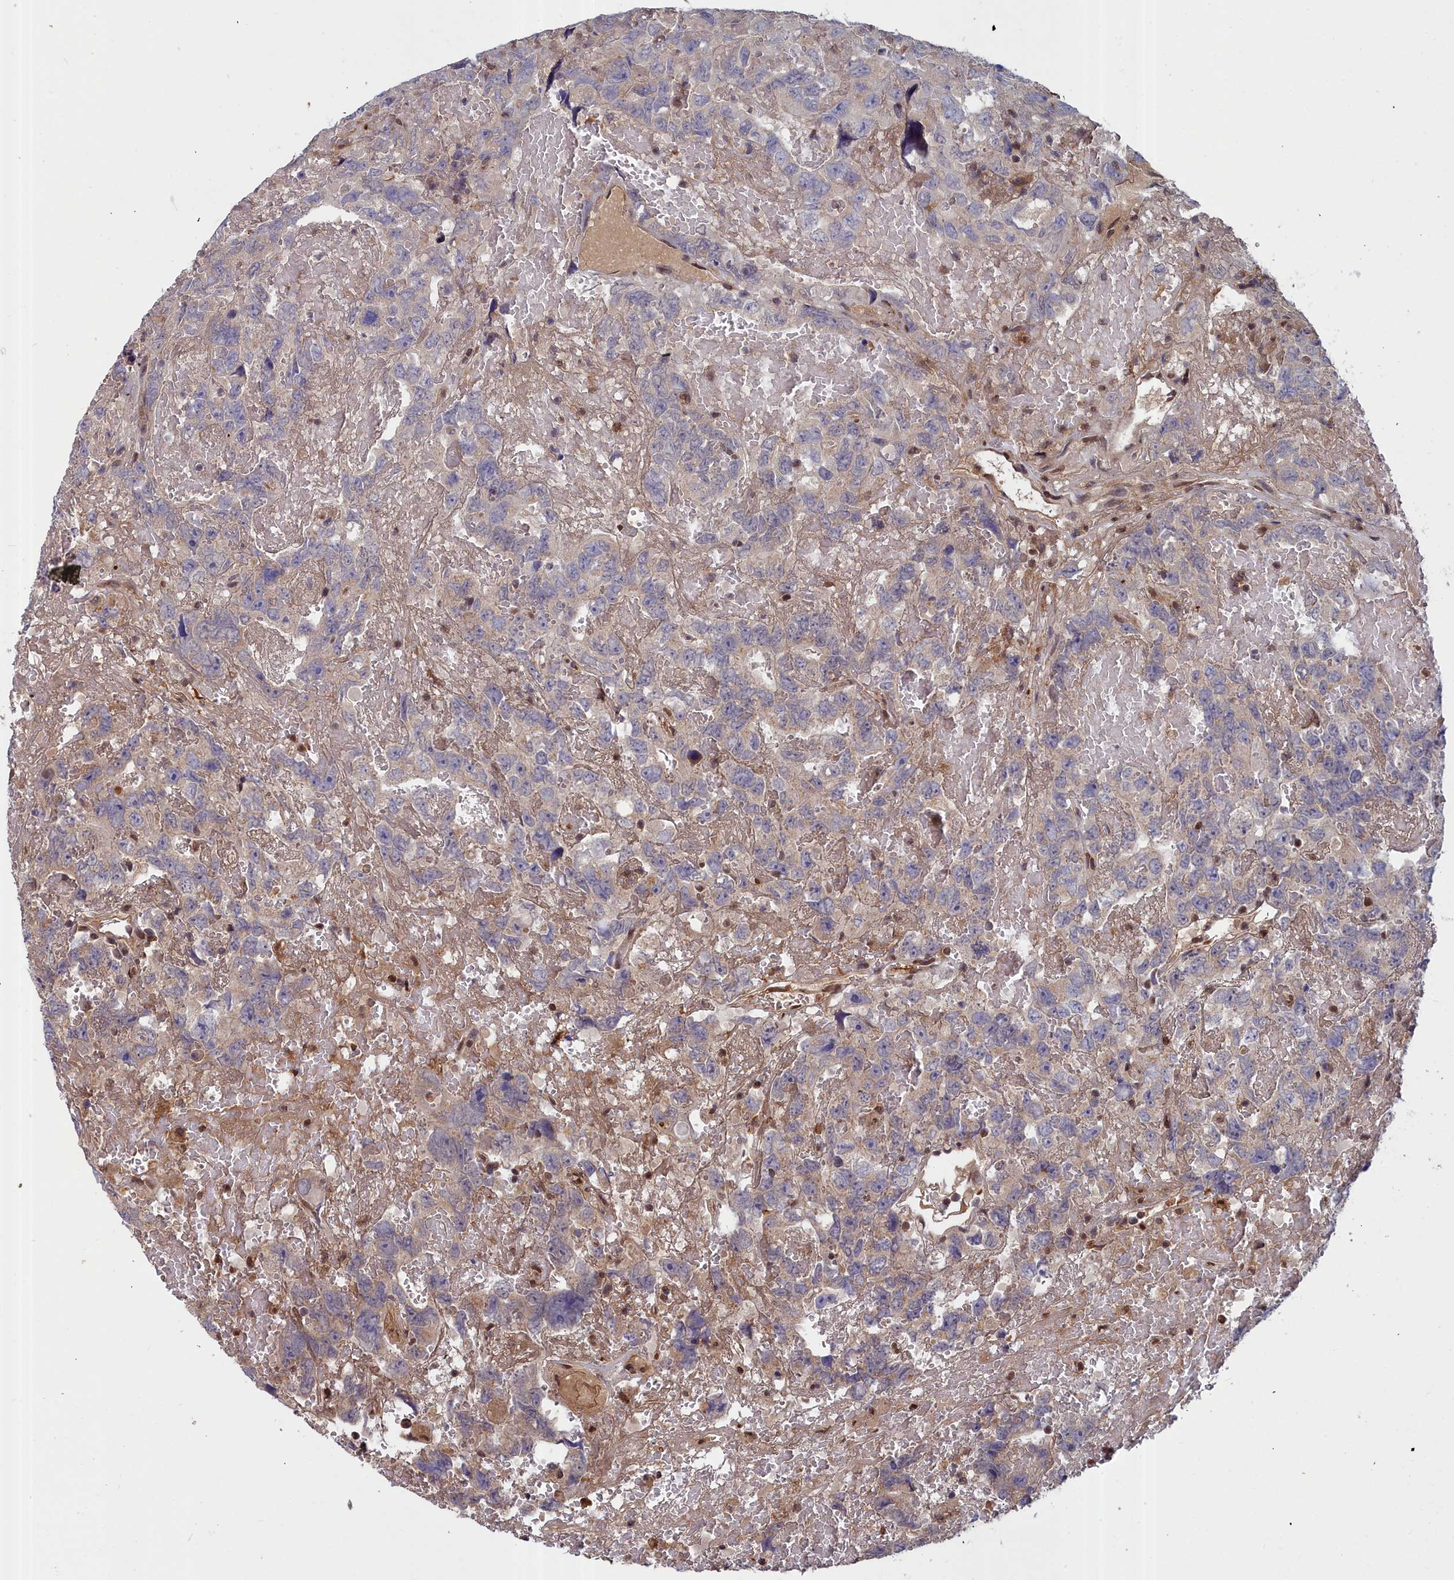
{"staining": {"intensity": "weak", "quantity": "<25%", "location": "cytoplasmic/membranous"}, "tissue": "testis cancer", "cell_type": "Tumor cells", "image_type": "cancer", "snomed": [{"axis": "morphology", "description": "Carcinoma, Embryonal, NOS"}, {"axis": "topography", "description": "Testis"}], "caption": "Immunohistochemistry histopathology image of embryonal carcinoma (testis) stained for a protein (brown), which displays no expression in tumor cells.", "gene": "GFRA2", "patient": {"sex": "male", "age": 45}}